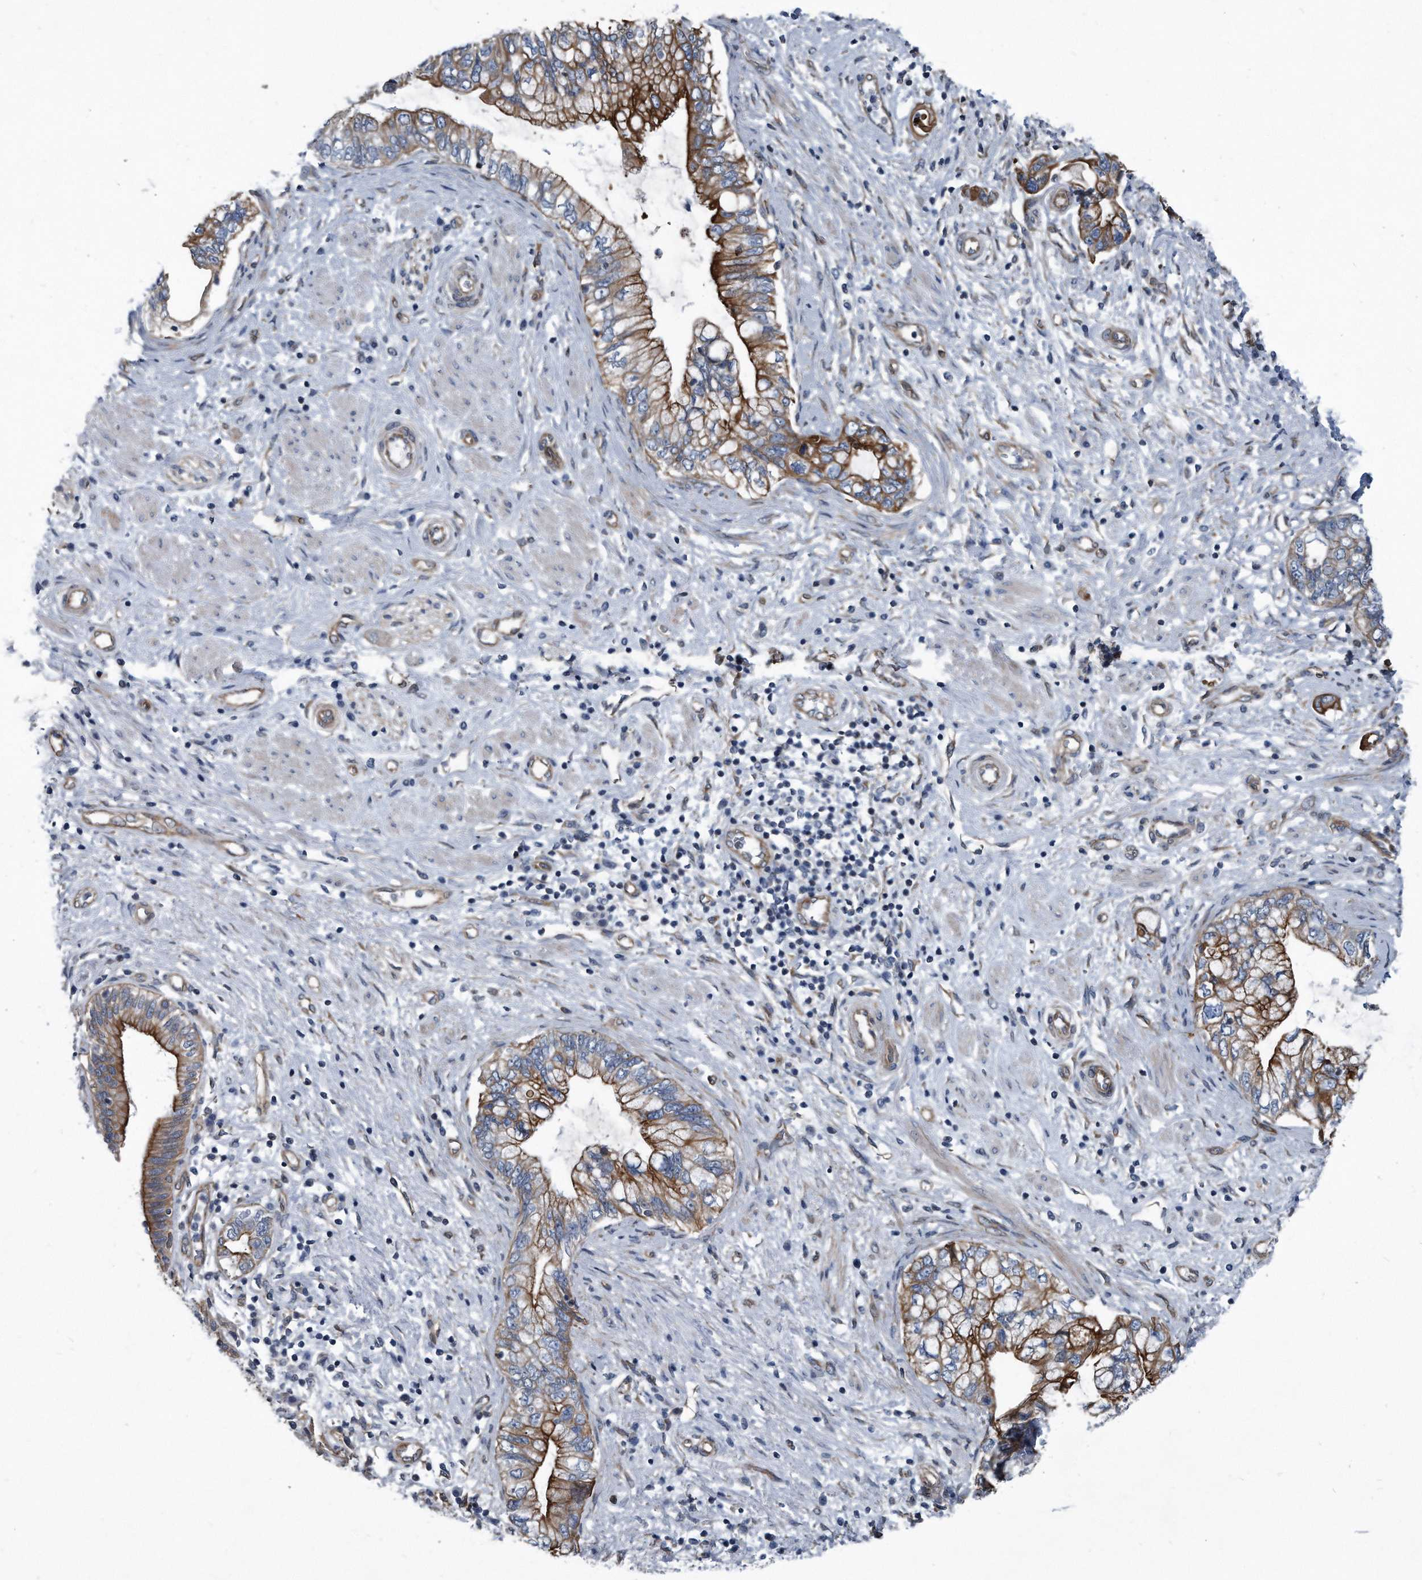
{"staining": {"intensity": "strong", "quantity": ">75%", "location": "cytoplasmic/membranous"}, "tissue": "pancreatic cancer", "cell_type": "Tumor cells", "image_type": "cancer", "snomed": [{"axis": "morphology", "description": "Adenocarcinoma, NOS"}, {"axis": "topography", "description": "Pancreas"}], "caption": "Protein expression analysis of pancreatic adenocarcinoma reveals strong cytoplasmic/membranous positivity in approximately >75% of tumor cells.", "gene": "PLEC", "patient": {"sex": "female", "age": 73}}